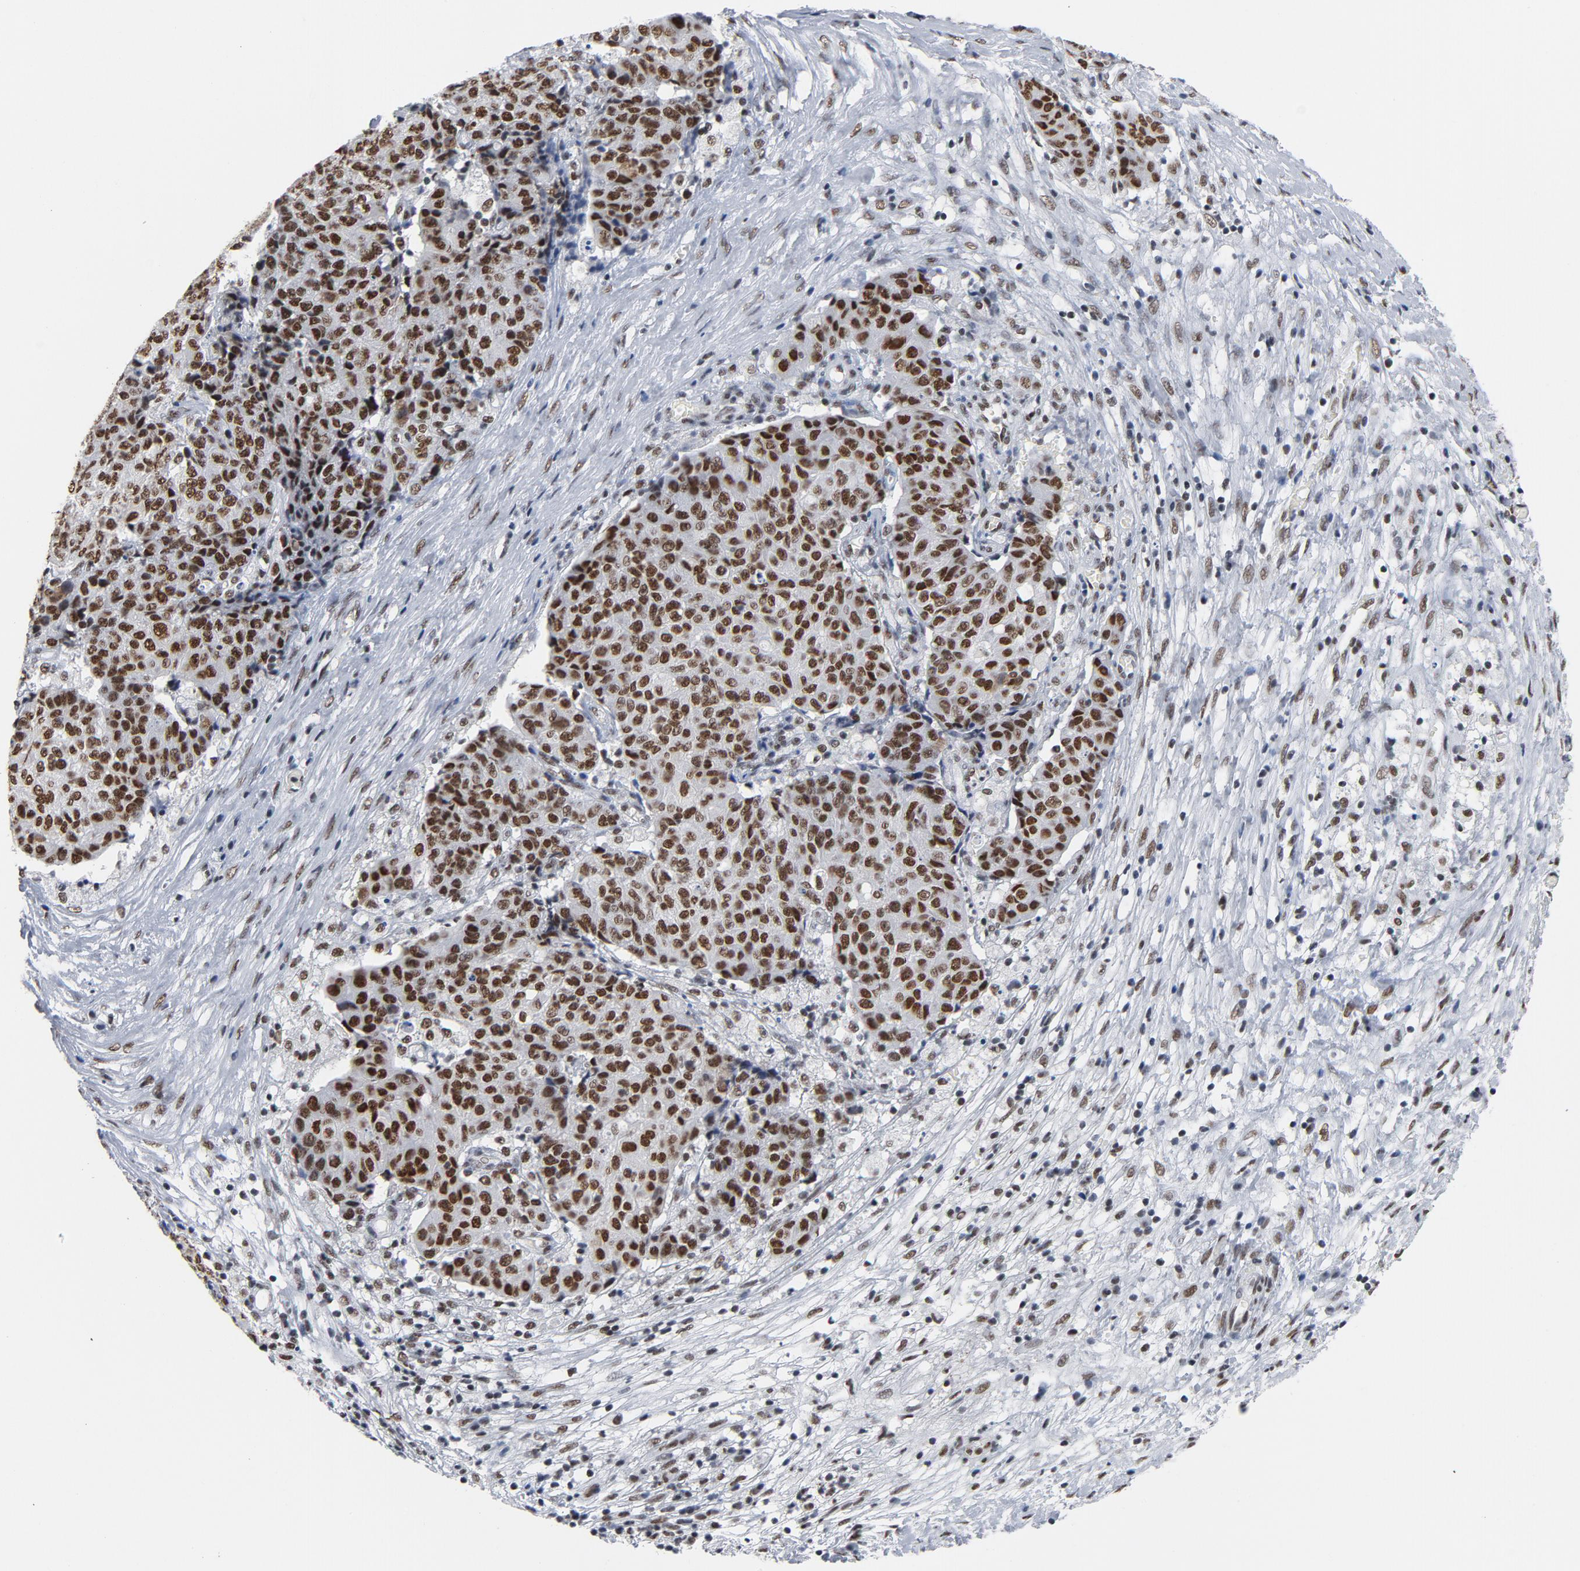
{"staining": {"intensity": "strong", "quantity": ">75%", "location": "nuclear"}, "tissue": "ovarian cancer", "cell_type": "Tumor cells", "image_type": "cancer", "snomed": [{"axis": "morphology", "description": "Carcinoma, endometroid"}, {"axis": "topography", "description": "Ovary"}], "caption": "Immunohistochemical staining of human ovarian endometroid carcinoma reveals strong nuclear protein positivity in about >75% of tumor cells.", "gene": "CSTF2", "patient": {"sex": "female", "age": 42}}